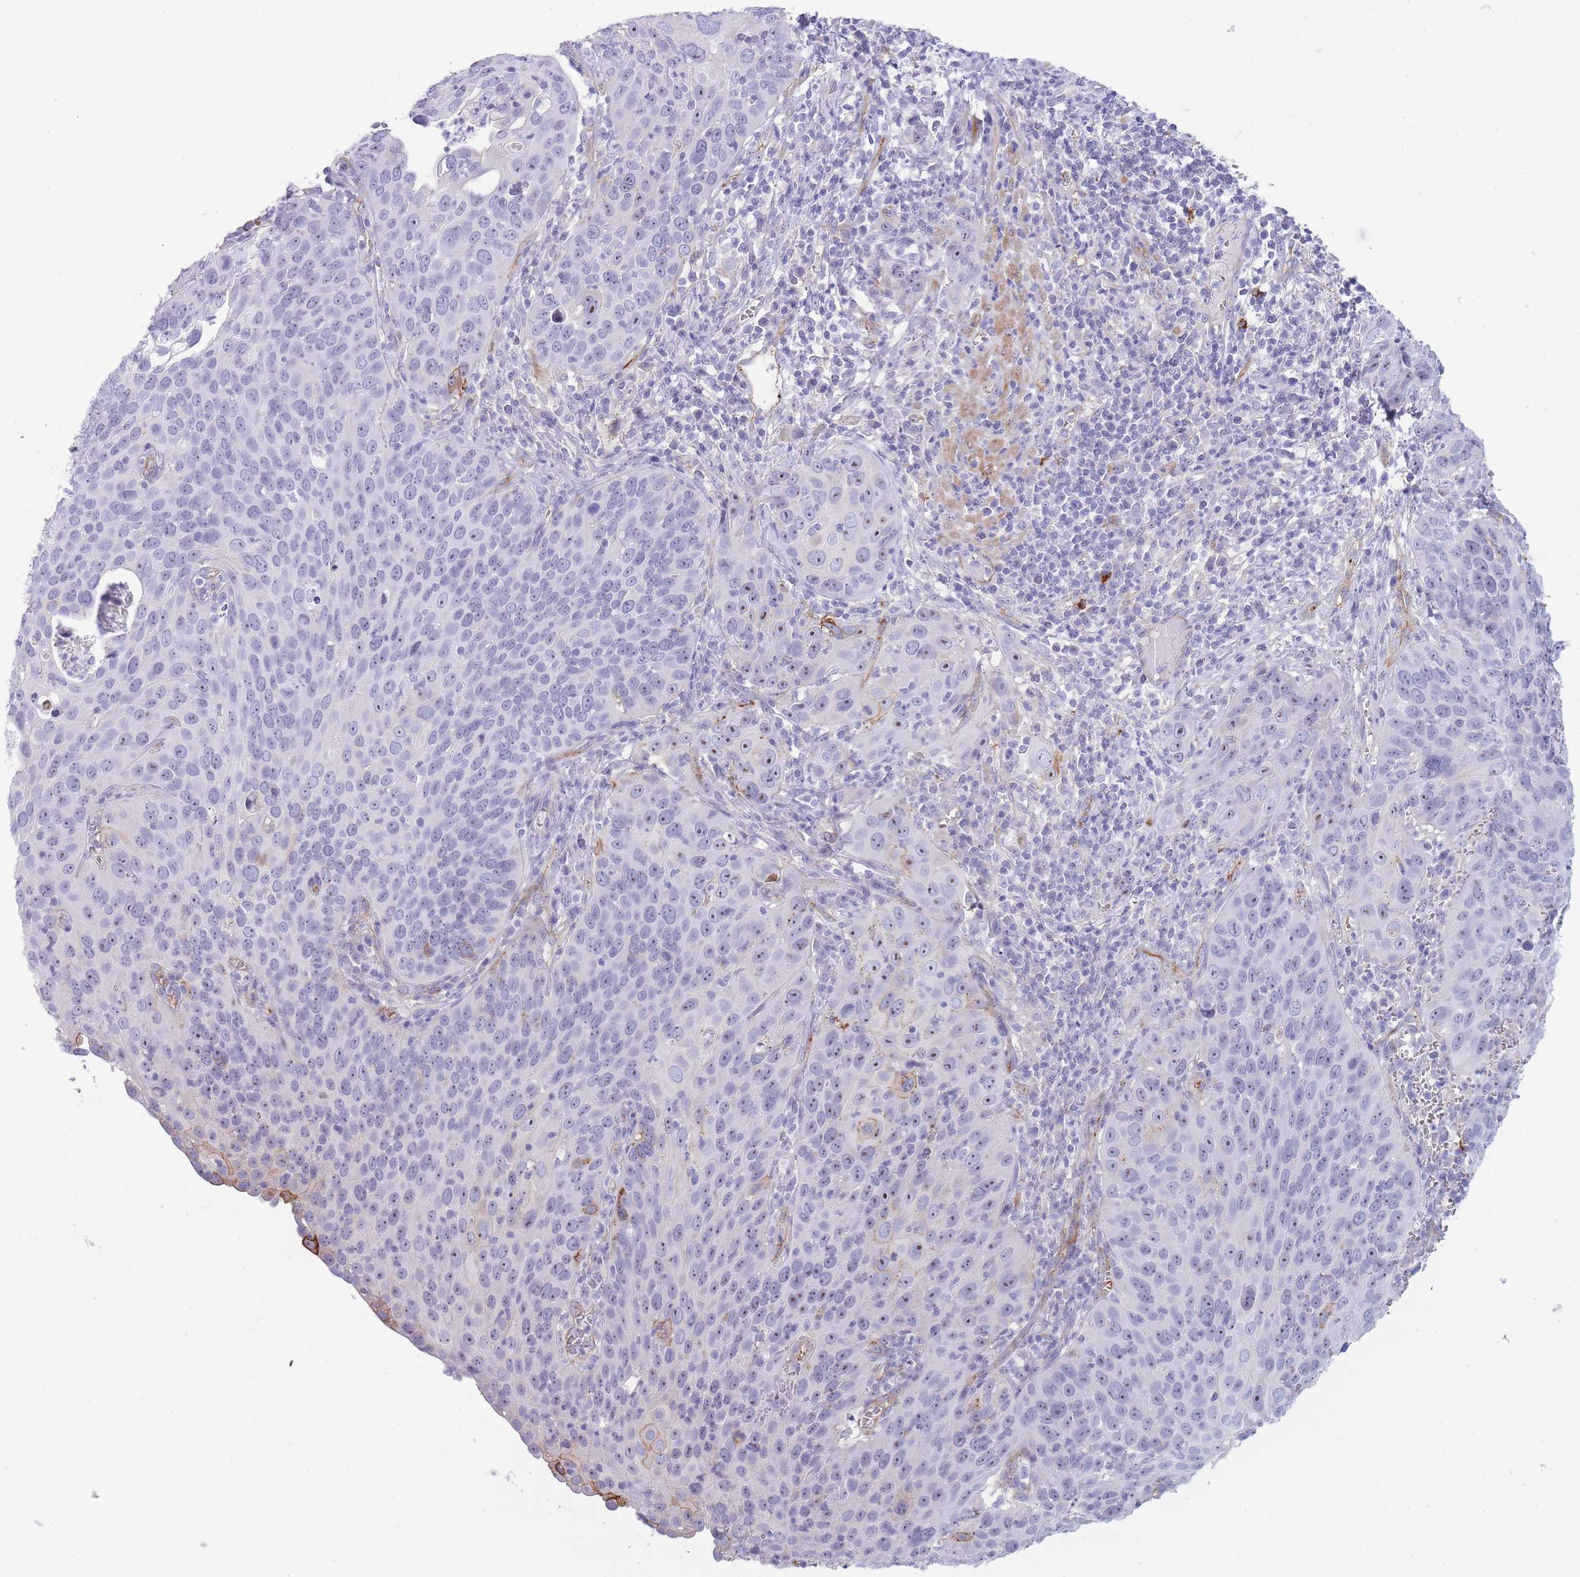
{"staining": {"intensity": "negative", "quantity": "none", "location": "none"}, "tissue": "cervical cancer", "cell_type": "Tumor cells", "image_type": "cancer", "snomed": [{"axis": "morphology", "description": "Squamous cell carcinoma, NOS"}, {"axis": "topography", "description": "Cervix"}], "caption": "Squamous cell carcinoma (cervical) stained for a protein using immunohistochemistry (IHC) displays no staining tumor cells.", "gene": "UTP14A", "patient": {"sex": "female", "age": 36}}